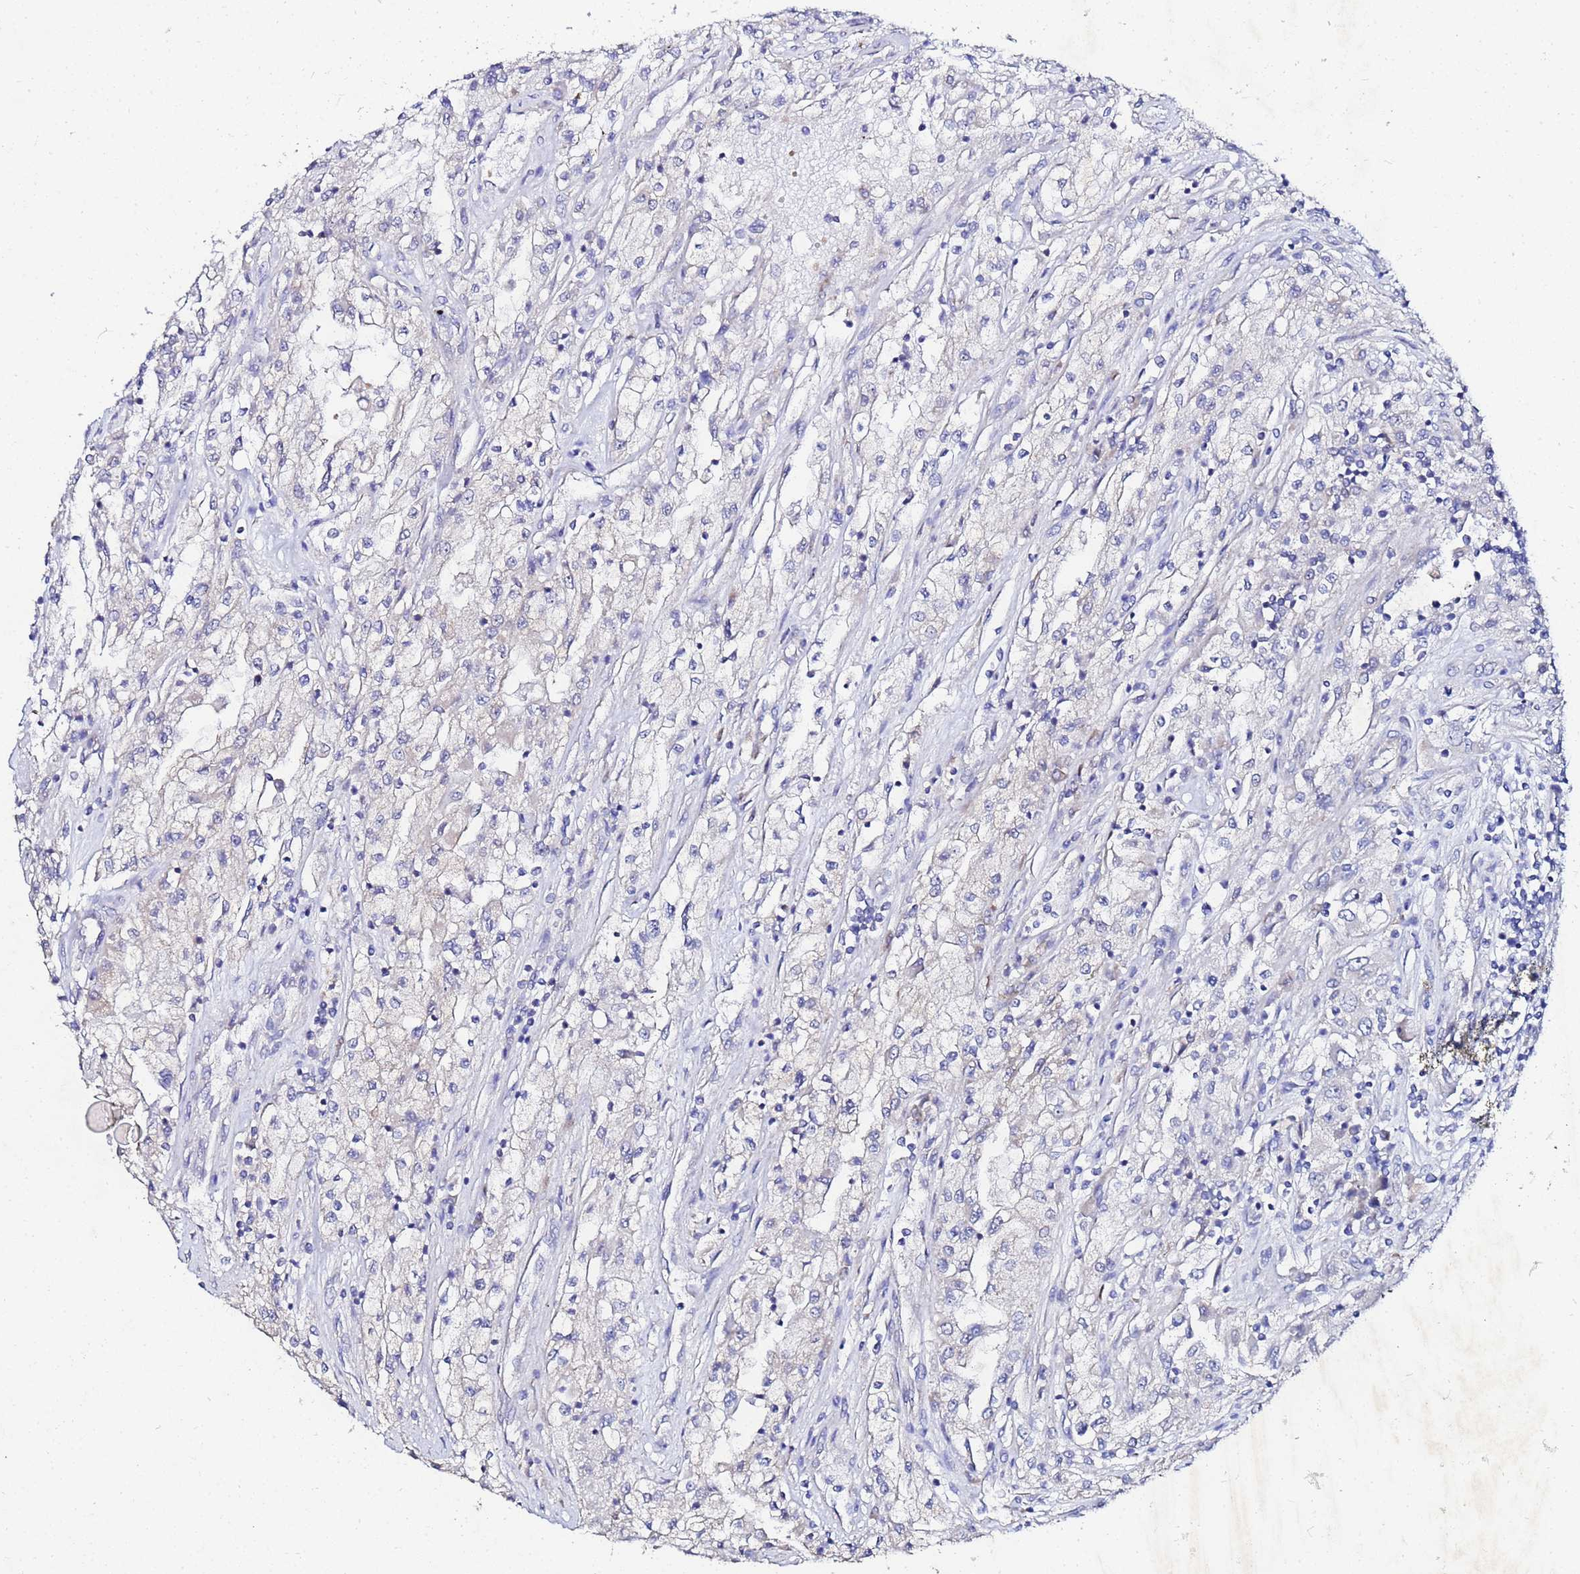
{"staining": {"intensity": "negative", "quantity": "none", "location": "none"}, "tissue": "renal cancer", "cell_type": "Tumor cells", "image_type": "cancer", "snomed": [{"axis": "morphology", "description": "Adenocarcinoma, NOS"}, {"axis": "topography", "description": "Kidney"}], "caption": "Immunohistochemistry (IHC) histopathology image of neoplastic tissue: renal cancer stained with DAB (3,3'-diaminobenzidine) reveals no significant protein expression in tumor cells.", "gene": "FAHD2A", "patient": {"sex": "female", "age": 52}}